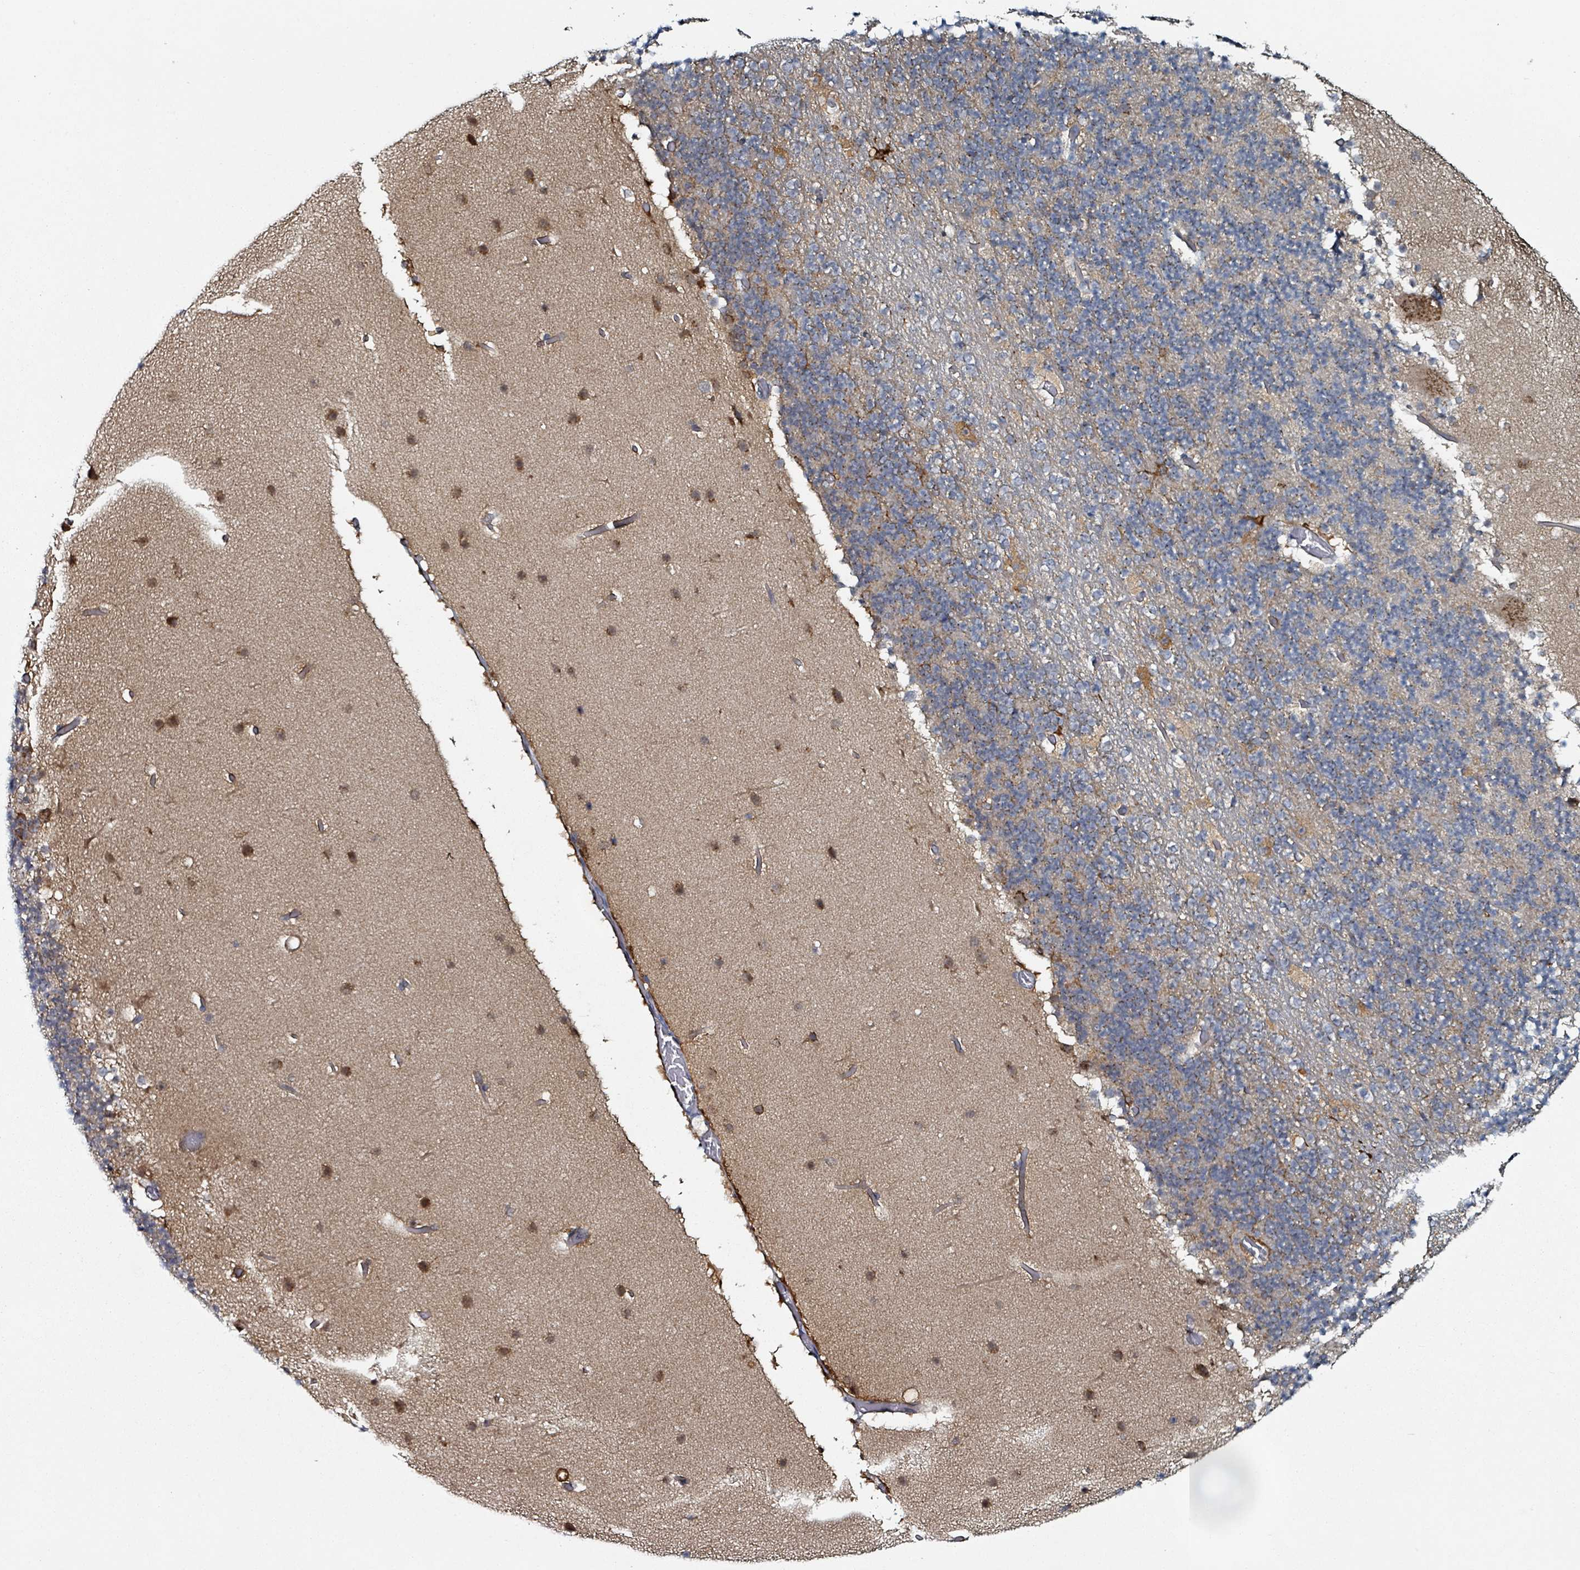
{"staining": {"intensity": "weak", "quantity": "<25%", "location": "cytoplasmic/membranous"}, "tissue": "cerebellum", "cell_type": "Cells in granular layer", "image_type": "normal", "snomed": [{"axis": "morphology", "description": "Normal tissue, NOS"}, {"axis": "topography", "description": "Cerebellum"}], "caption": "This histopathology image is of benign cerebellum stained with immunohistochemistry to label a protein in brown with the nuclei are counter-stained blue. There is no positivity in cells in granular layer.", "gene": "B3GAT3", "patient": {"sex": "male", "age": 57}}